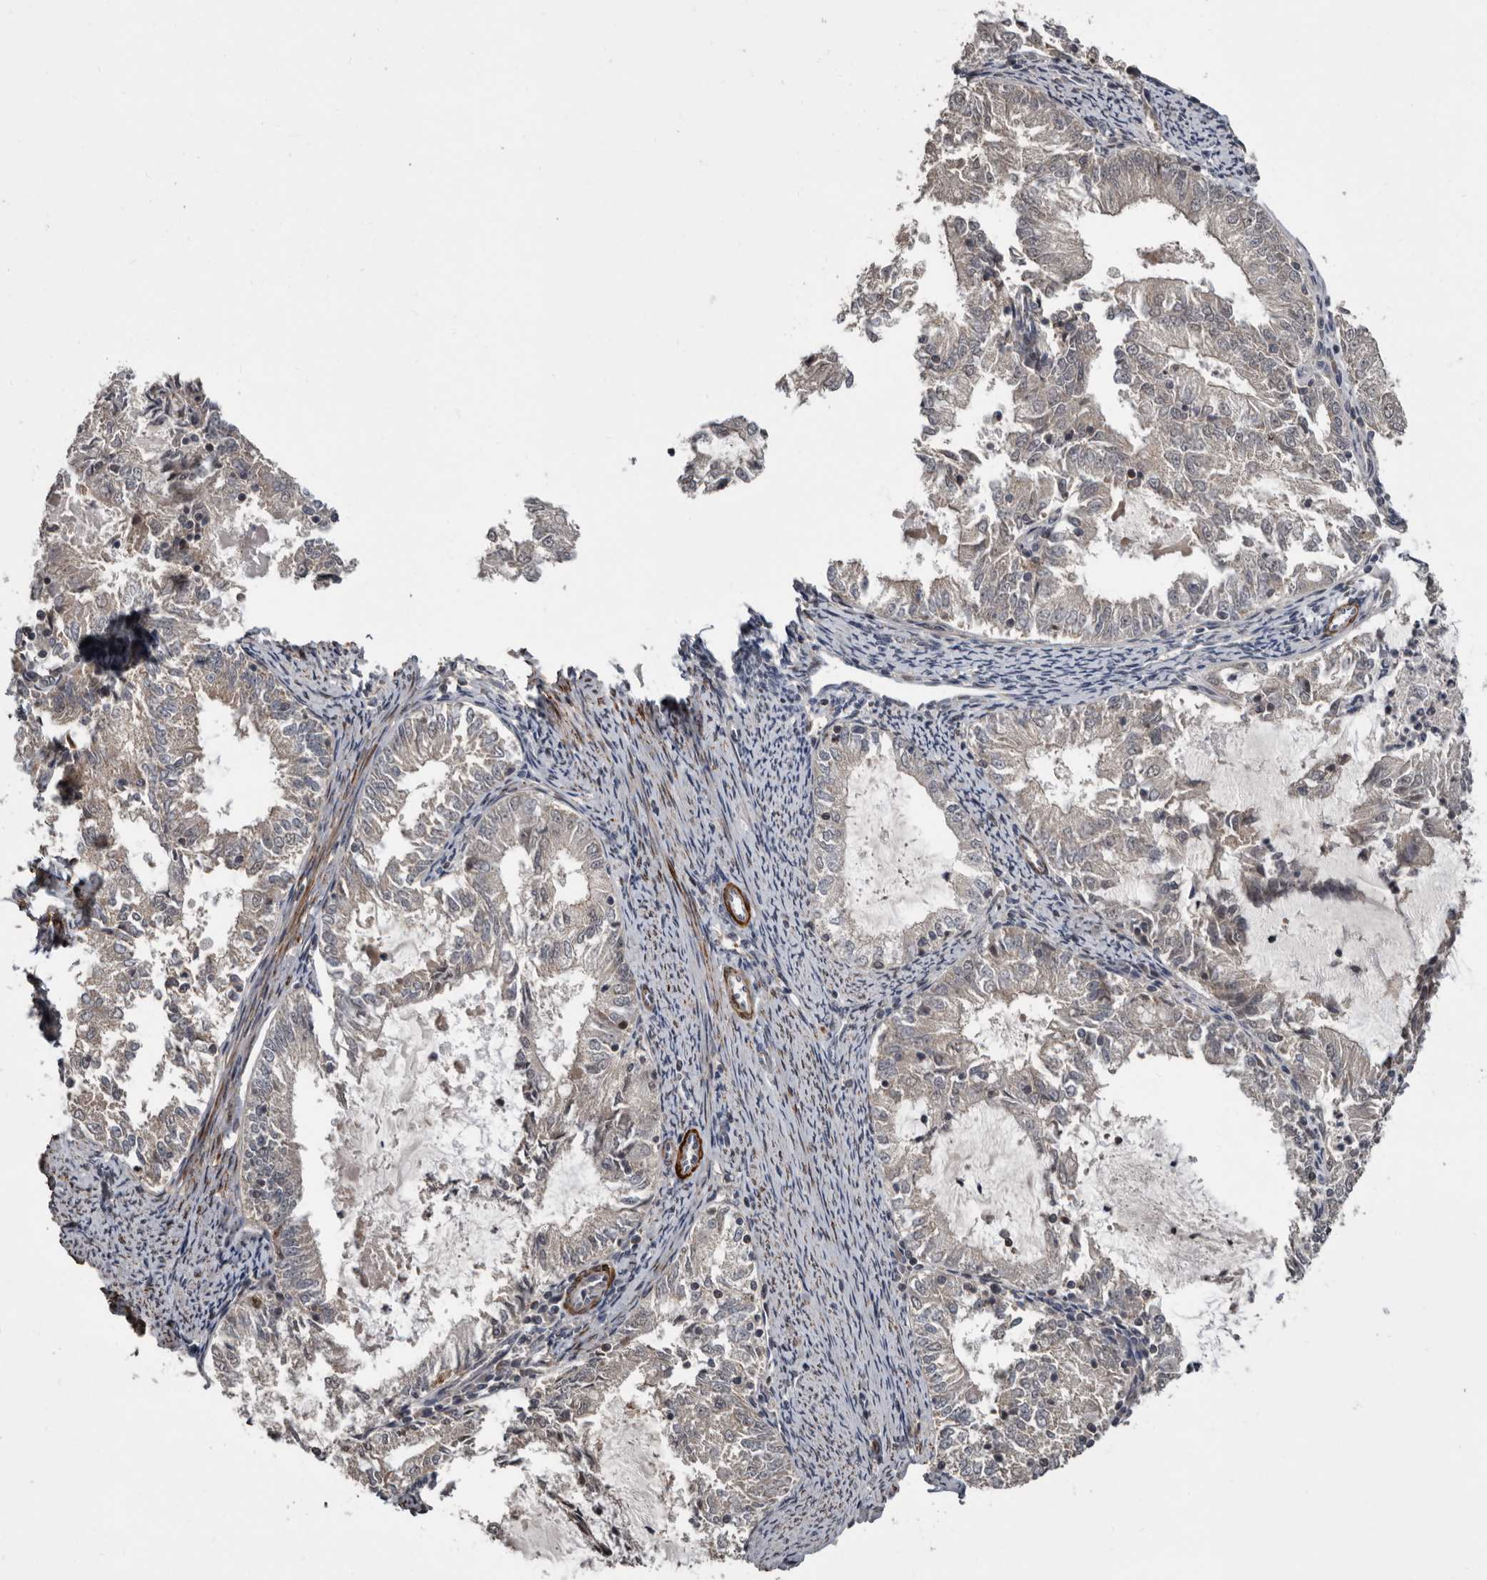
{"staining": {"intensity": "negative", "quantity": "none", "location": "none"}, "tissue": "endometrial cancer", "cell_type": "Tumor cells", "image_type": "cancer", "snomed": [{"axis": "morphology", "description": "Adenocarcinoma, NOS"}, {"axis": "topography", "description": "Endometrium"}], "caption": "This is an immunohistochemistry photomicrograph of human endometrial adenocarcinoma. There is no positivity in tumor cells.", "gene": "FGFR4", "patient": {"sex": "female", "age": 57}}